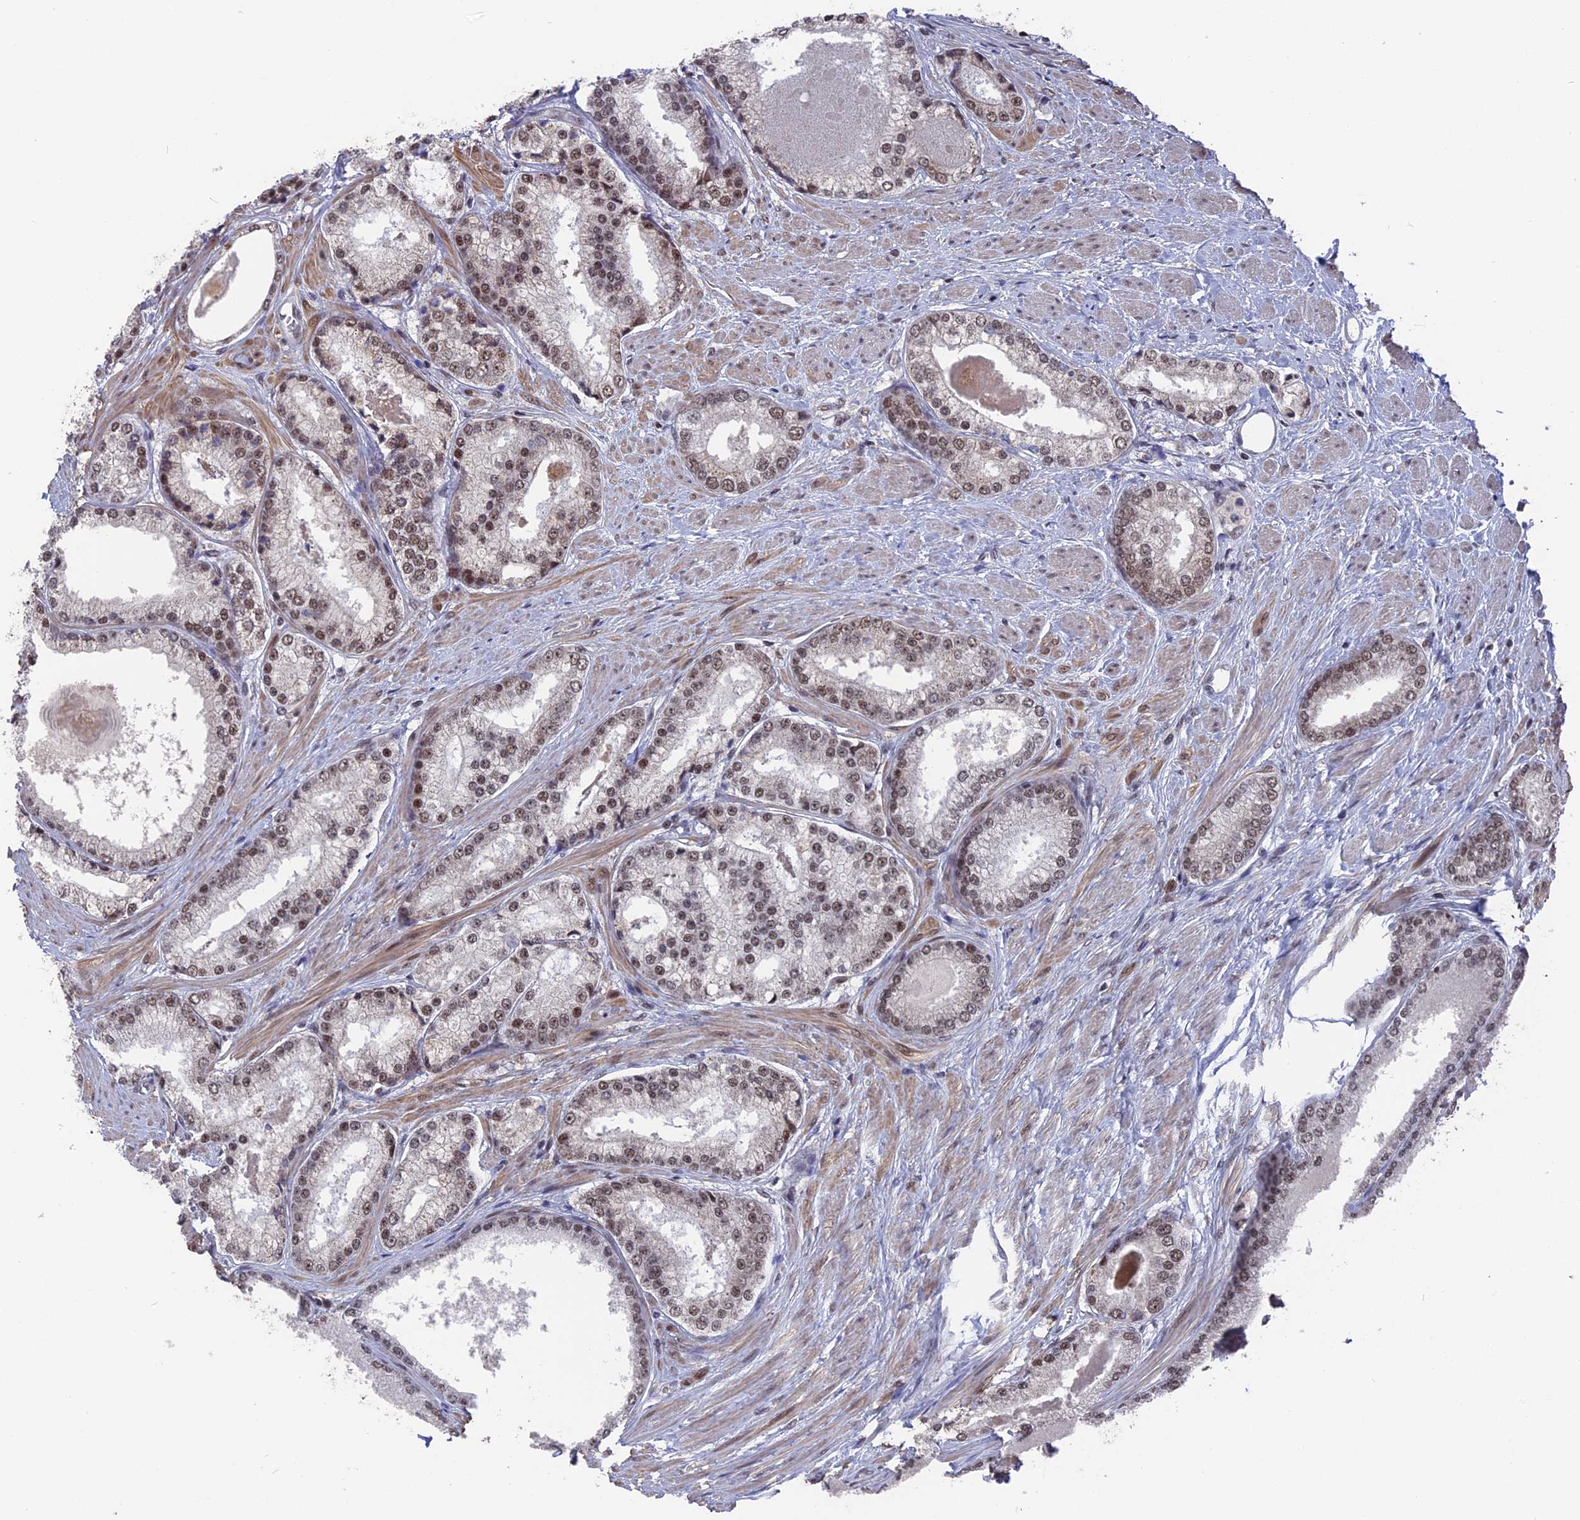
{"staining": {"intensity": "moderate", "quantity": ">75%", "location": "nuclear"}, "tissue": "prostate cancer", "cell_type": "Tumor cells", "image_type": "cancer", "snomed": [{"axis": "morphology", "description": "Adenocarcinoma, Low grade"}, {"axis": "topography", "description": "Prostate"}], "caption": "Immunohistochemical staining of human prostate low-grade adenocarcinoma shows medium levels of moderate nuclear expression in approximately >75% of tumor cells.", "gene": "SF3A2", "patient": {"sex": "male", "age": 68}}